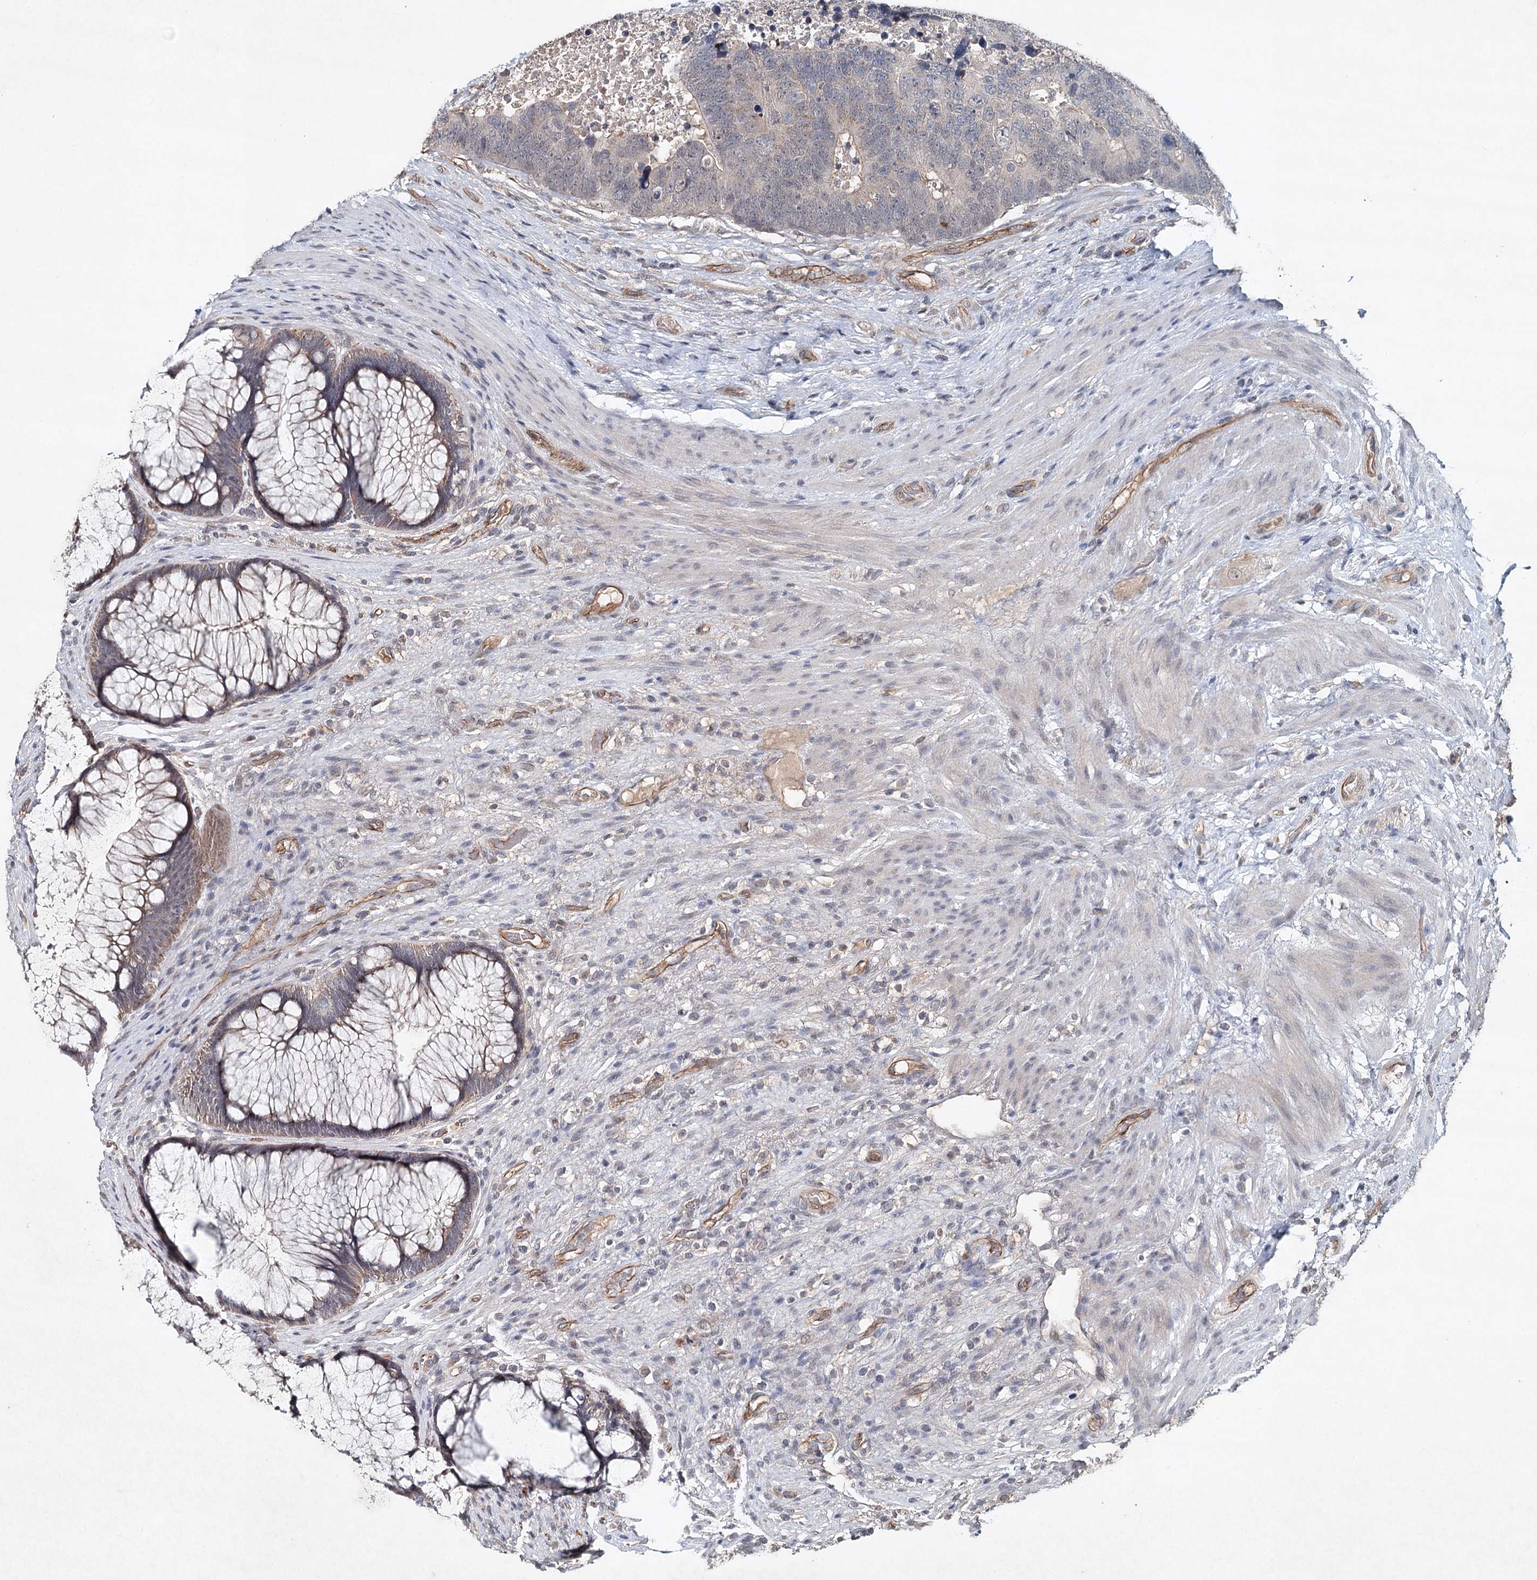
{"staining": {"intensity": "moderate", "quantity": "25%-75%", "location": "cytoplasmic/membranous"}, "tissue": "rectum", "cell_type": "Glandular cells", "image_type": "normal", "snomed": [{"axis": "morphology", "description": "Normal tissue, NOS"}, {"axis": "topography", "description": "Rectum"}], "caption": "Immunohistochemical staining of normal rectum exhibits moderate cytoplasmic/membranous protein staining in about 25%-75% of glandular cells.", "gene": "SYNPO", "patient": {"sex": "male", "age": 51}}